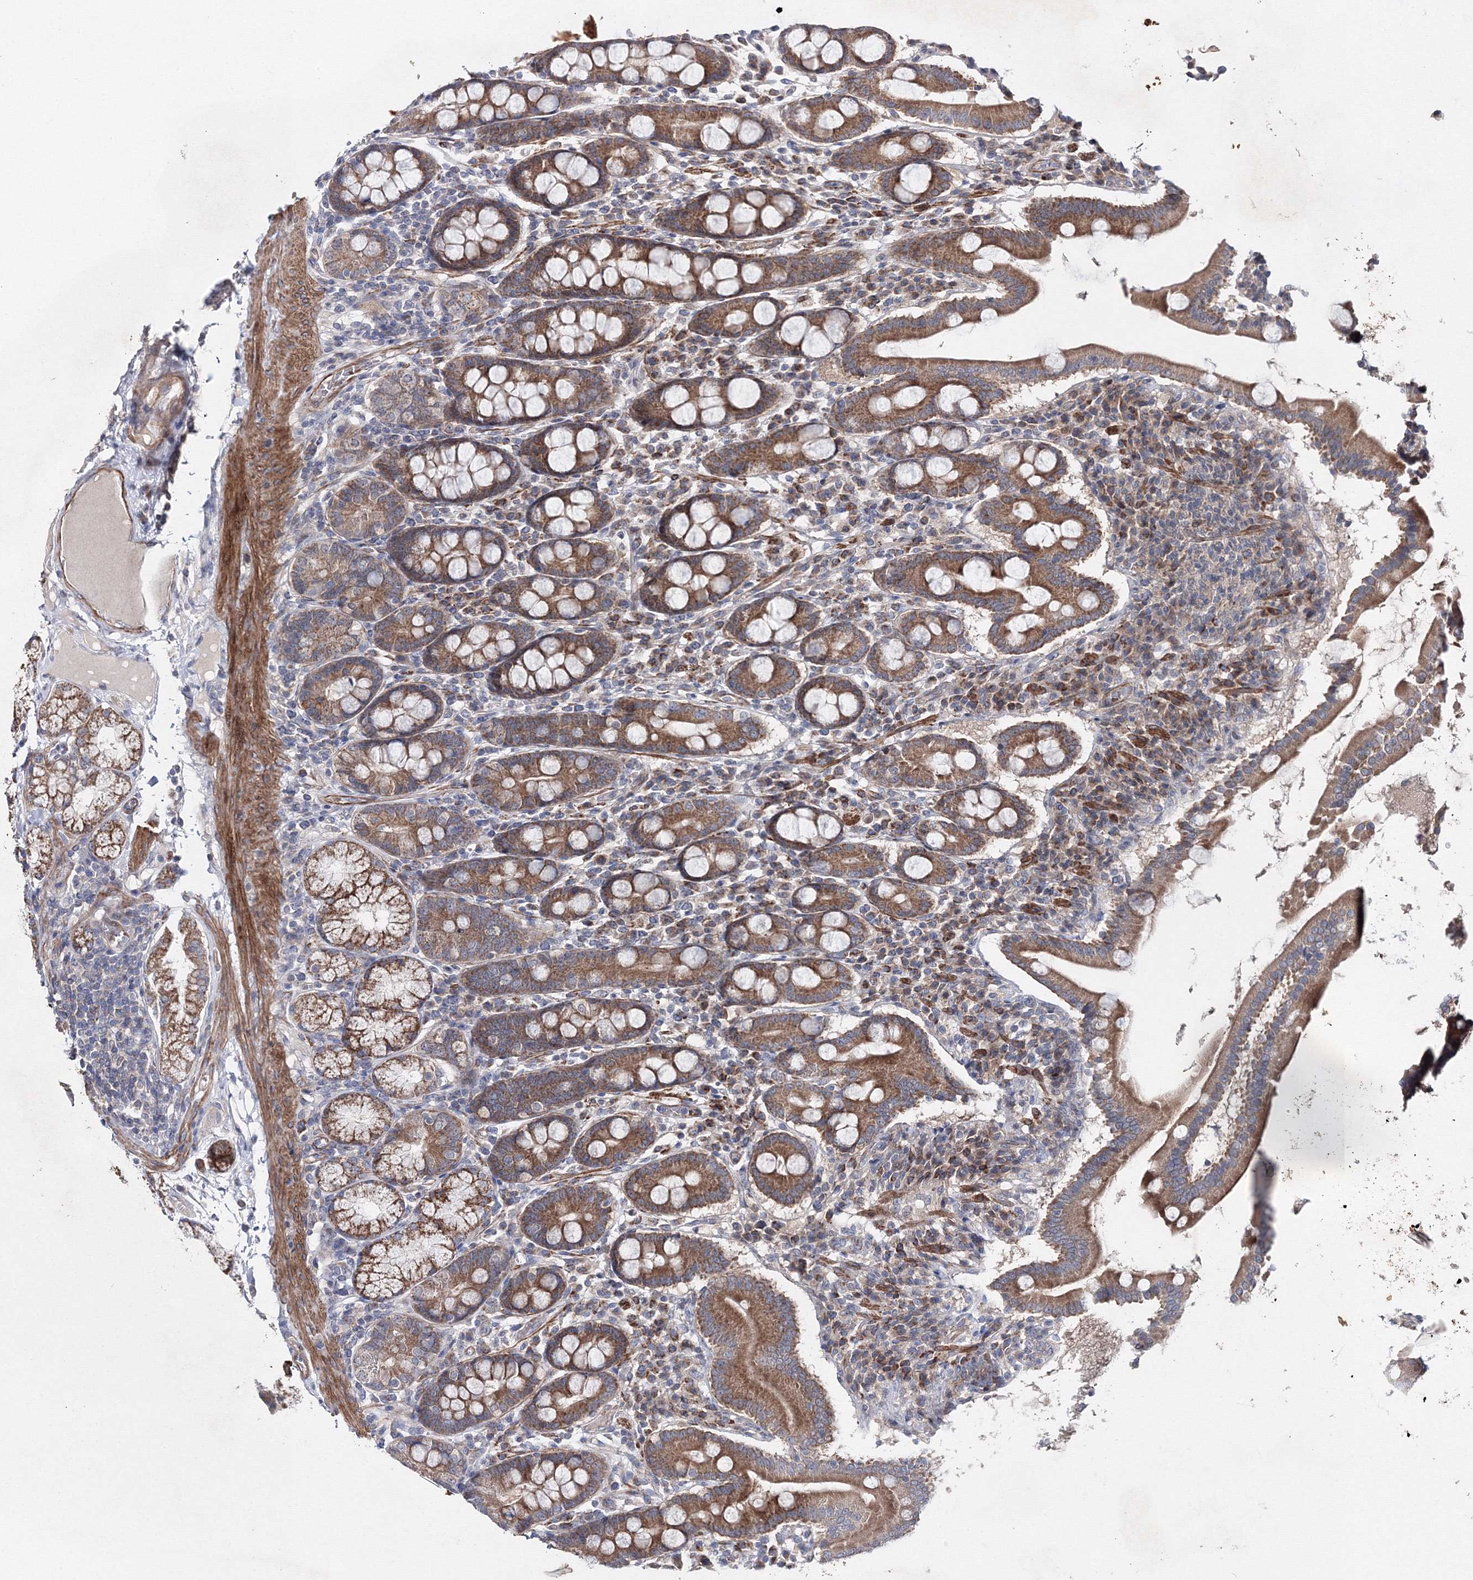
{"staining": {"intensity": "moderate", "quantity": ">75%", "location": "cytoplasmic/membranous"}, "tissue": "duodenum", "cell_type": "Glandular cells", "image_type": "normal", "snomed": [{"axis": "morphology", "description": "Normal tissue, NOS"}, {"axis": "topography", "description": "Duodenum"}], "caption": "A brown stain shows moderate cytoplasmic/membranous expression of a protein in glandular cells of benign human duodenum.", "gene": "GFM1", "patient": {"sex": "male", "age": 50}}